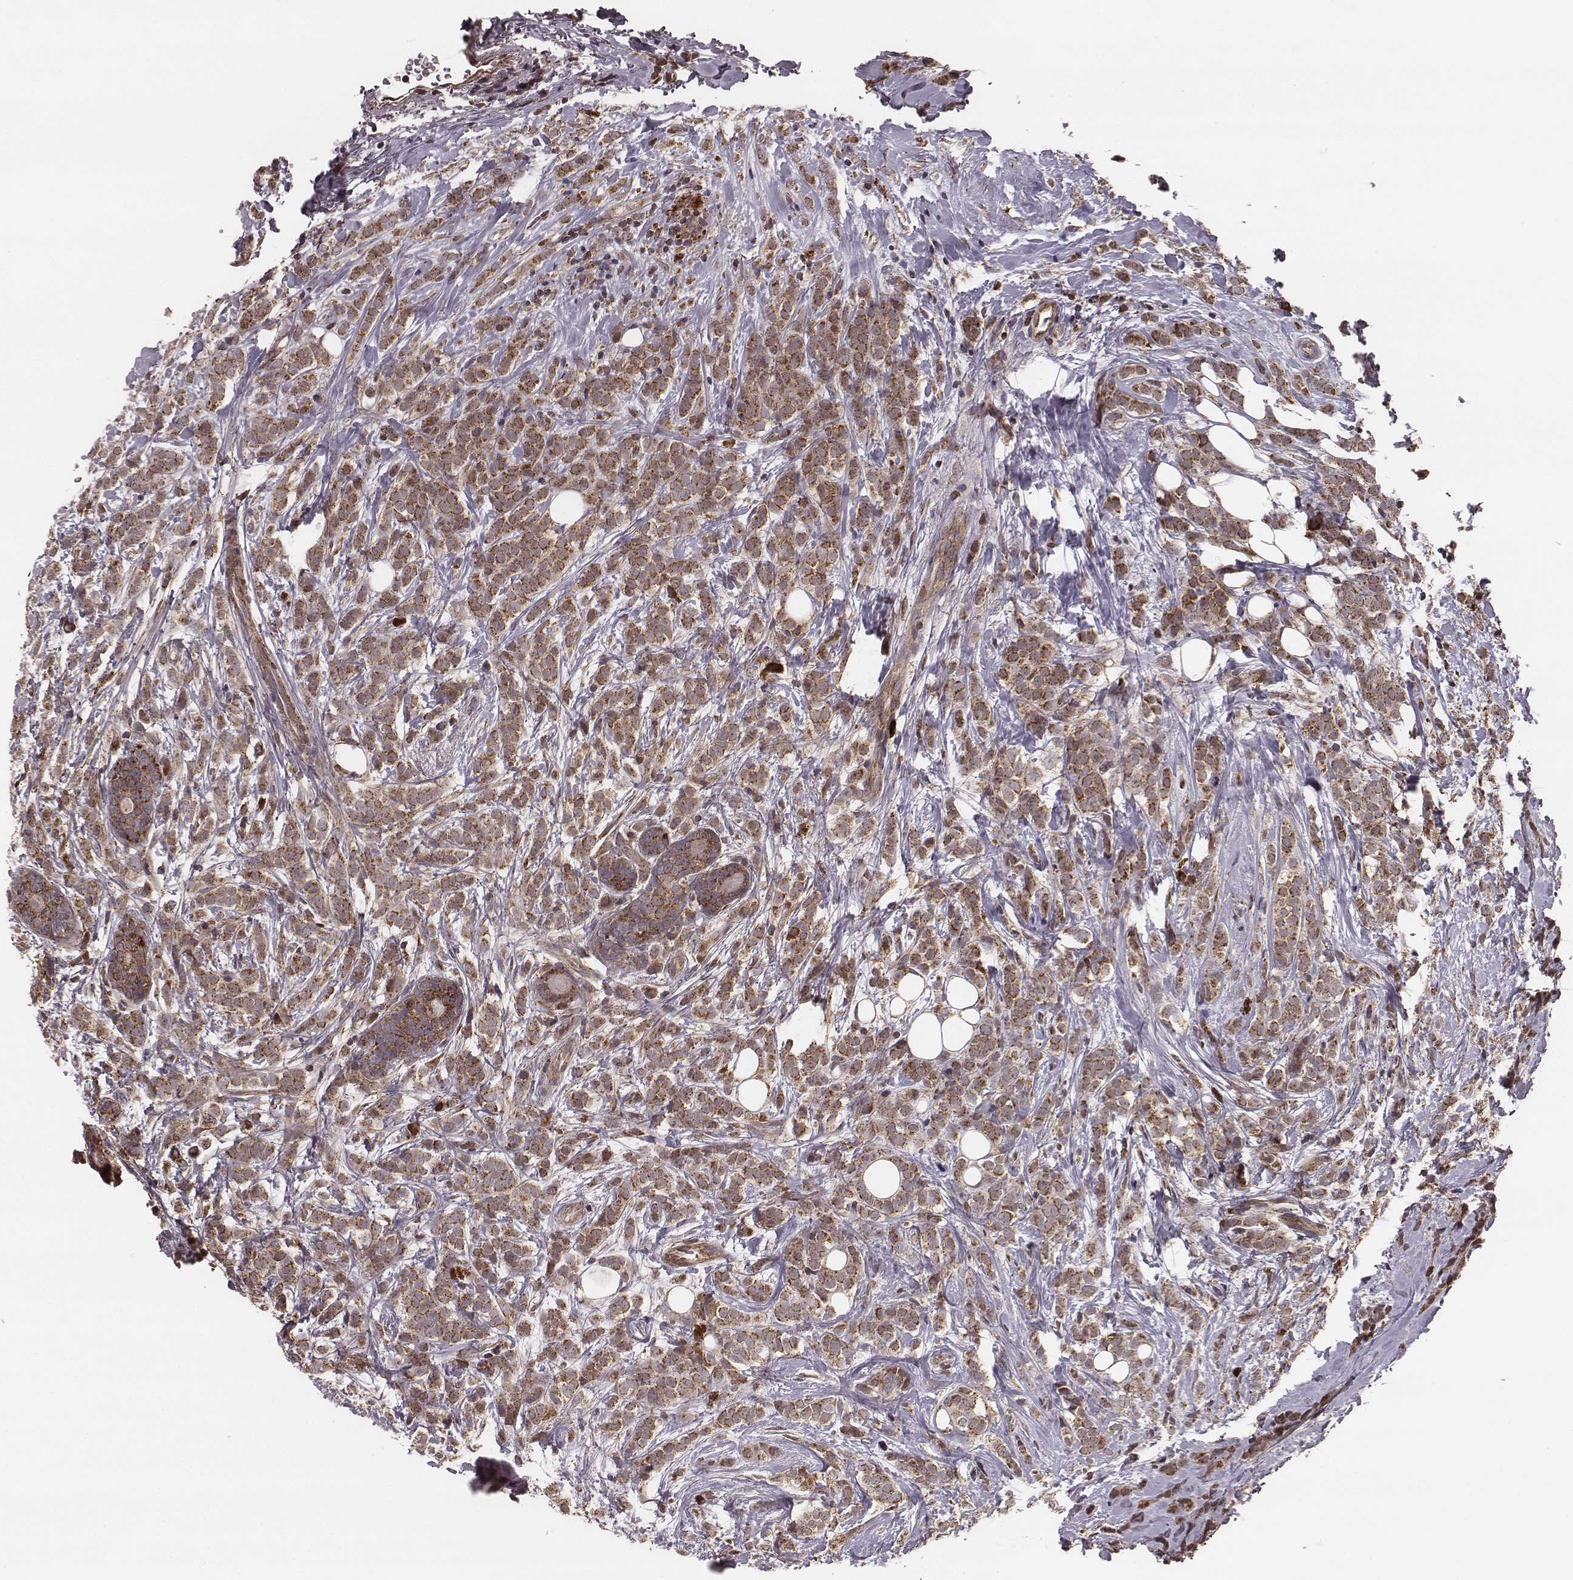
{"staining": {"intensity": "strong", "quantity": ">75%", "location": "cytoplasmic/membranous"}, "tissue": "breast cancer", "cell_type": "Tumor cells", "image_type": "cancer", "snomed": [{"axis": "morphology", "description": "Lobular carcinoma"}, {"axis": "topography", "description": "Breast"}], "caption": "IHC (DAB (3,3'-diaminobenzidine)) staining of lobular carcinoma (breast) shows strong cytoplasmic/membranous protein expression in about >75% of tumor cells.", "gene": "ZDHHC21", "patient": {"sex": "female", "age": 49}}